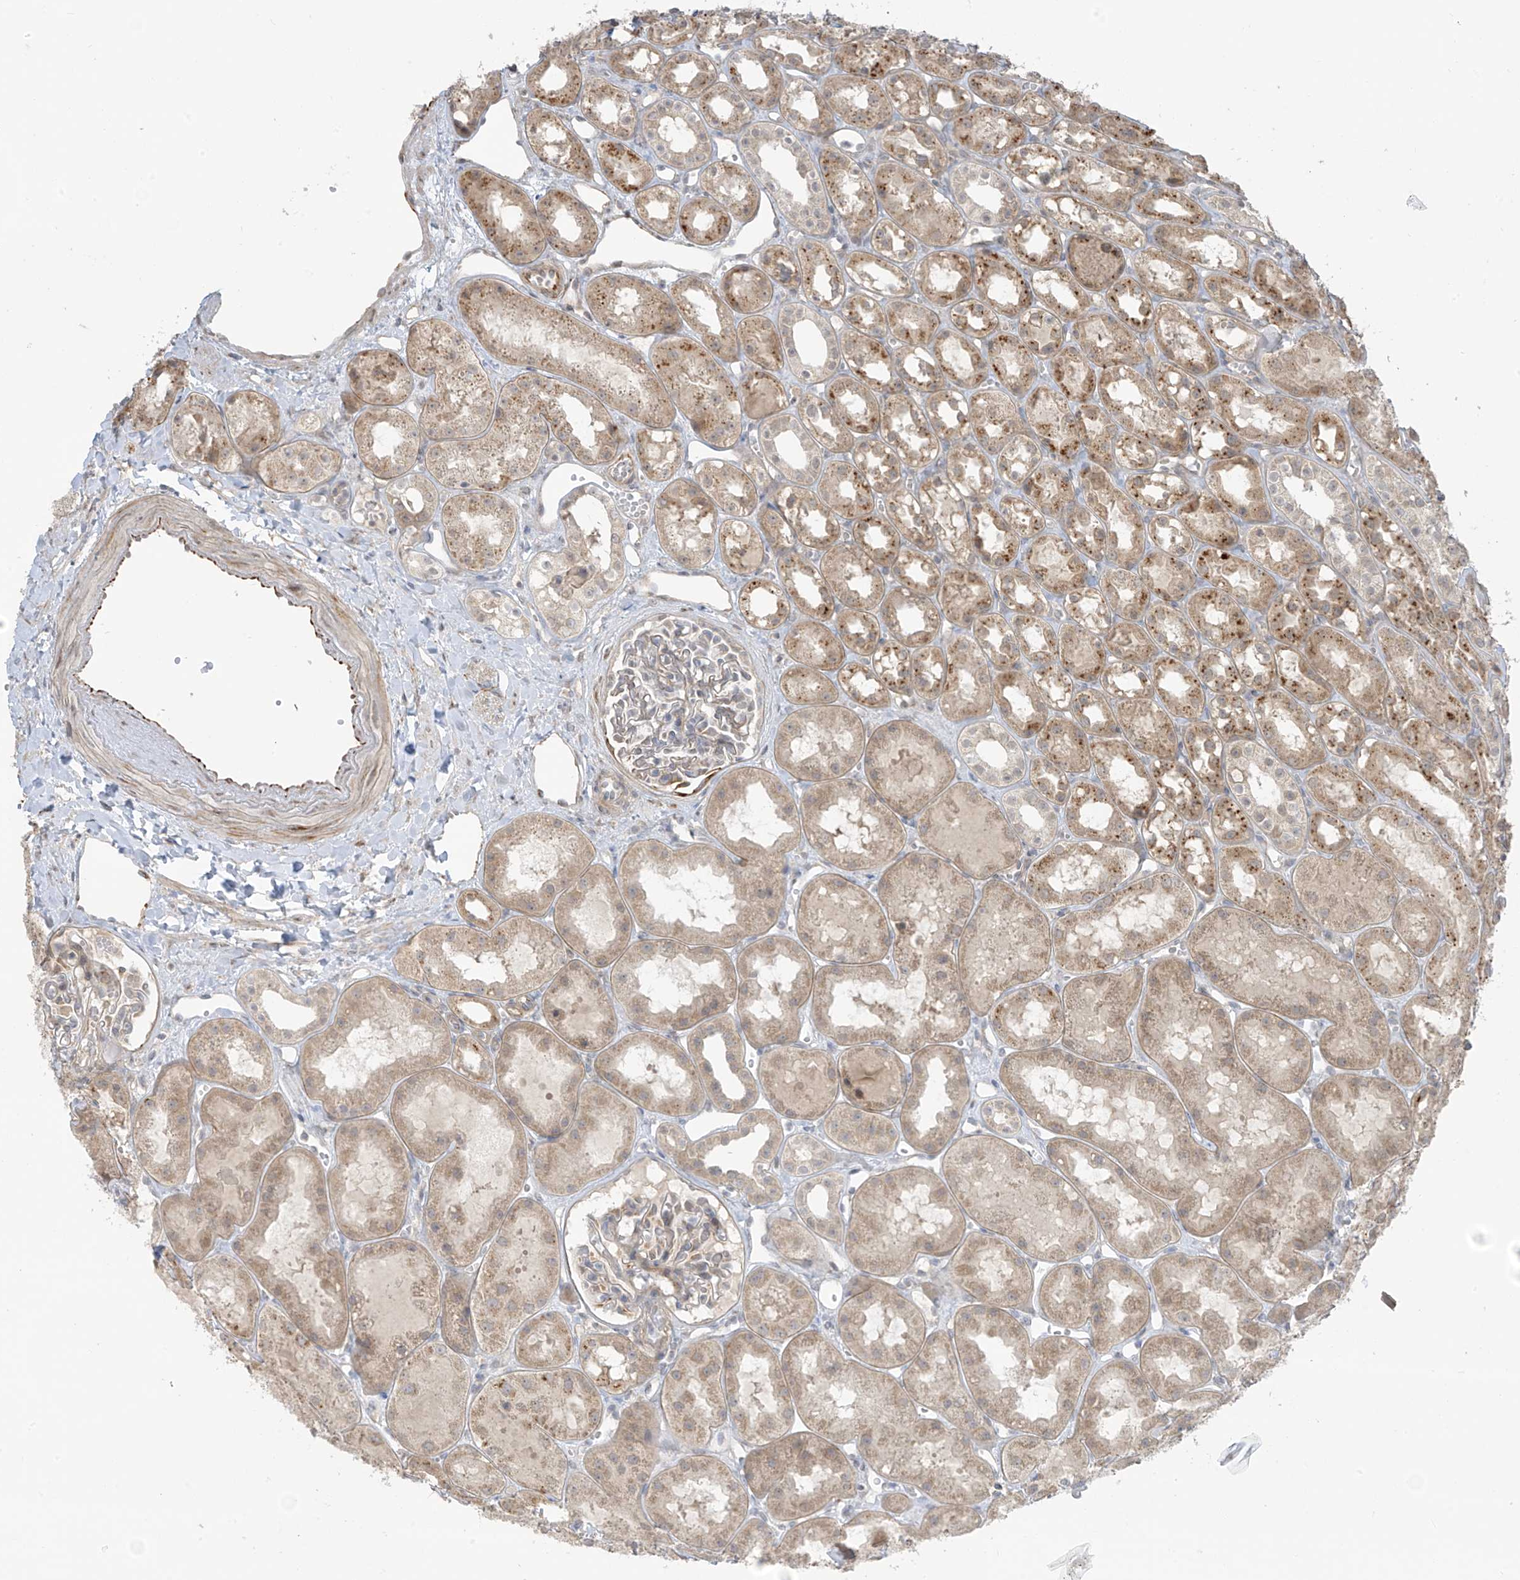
{"staining": {"intensity": "moderate", "quantity": "25%-75%", "location": "cytoplasmic/membranous"}, "tissue": "kidney", "cell_type": "Cells in glomeruli", "image_type": "normal", "snomed": [{"axis": "morphology", "description": "Normal tissue, NOS"}, {"axis": "topography", "description": "Kidney"}], "caption": "Immunohistochemical staining of benign kidney exhibits moderate cytoplasmic/membranous protein expression in about 25%-75% of cells in glomeruli. The staining is performed using DAB brown chromogen to label protein expression. The nuclei are counter-stained blue using hematoxylin.", "gene": "HS6ST2", "patient": {"sex": "male", "age": 16}}